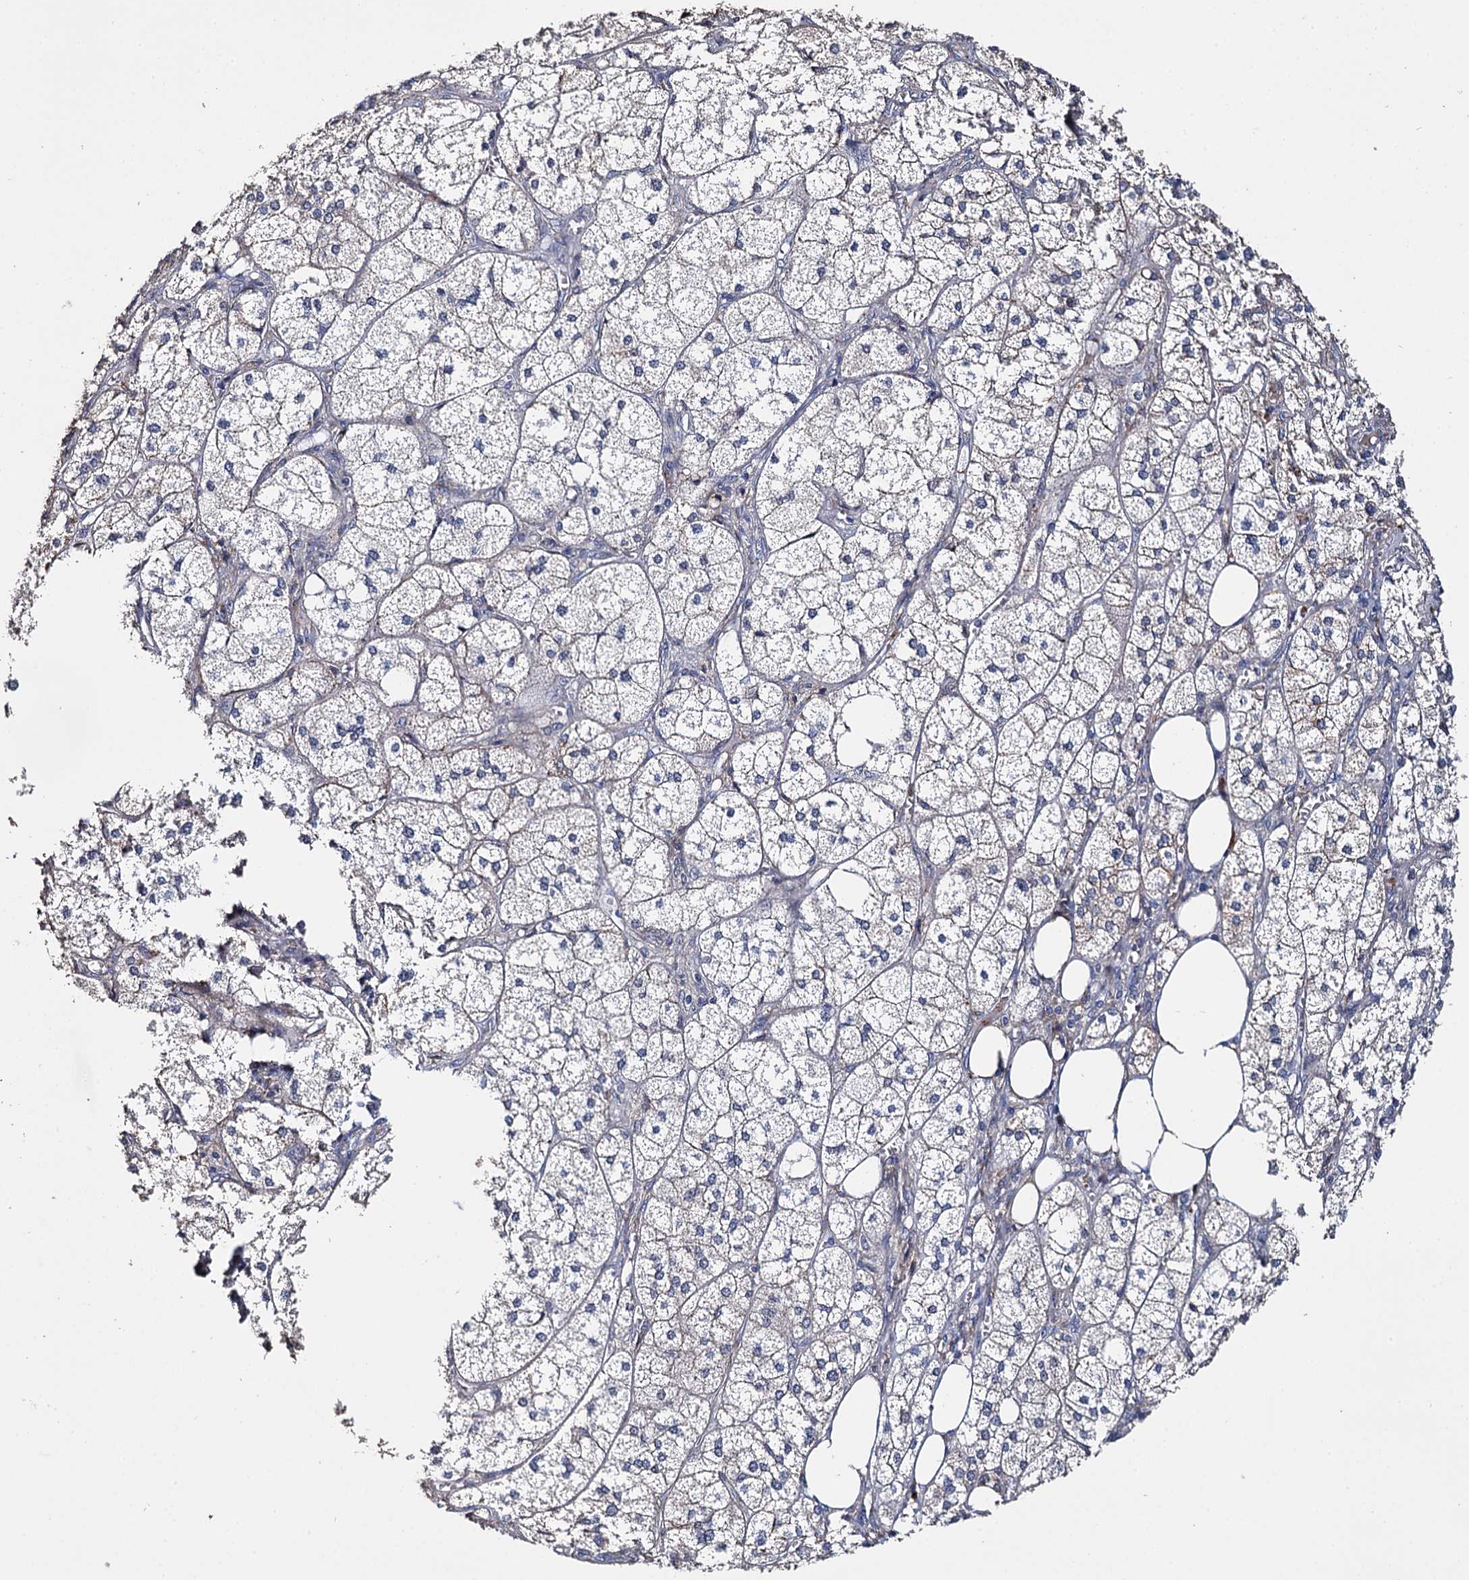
{"staining": {"intensity": "moderate", "quantity": "<25%", "location": "cytoplasmic/membranous"}, "tissue": "adrenal gland", "cell_type": "Glandular cells", "image_type": "normal", "snomed": [{"axis": "morphology", "description": "Normal tissue, NOS"}, {"axis": "topography", "description": "Adrenal gland"}], "caption": "Protein staining of normal adrenal gland exhibits moderate cytoplasmic/membranous expression in approximately <25% of glandular cells. (IHC, brightfield microscopy, high magnification).", "gene": "DNAH6", "patient": {"sex": "female", "age": 61}}